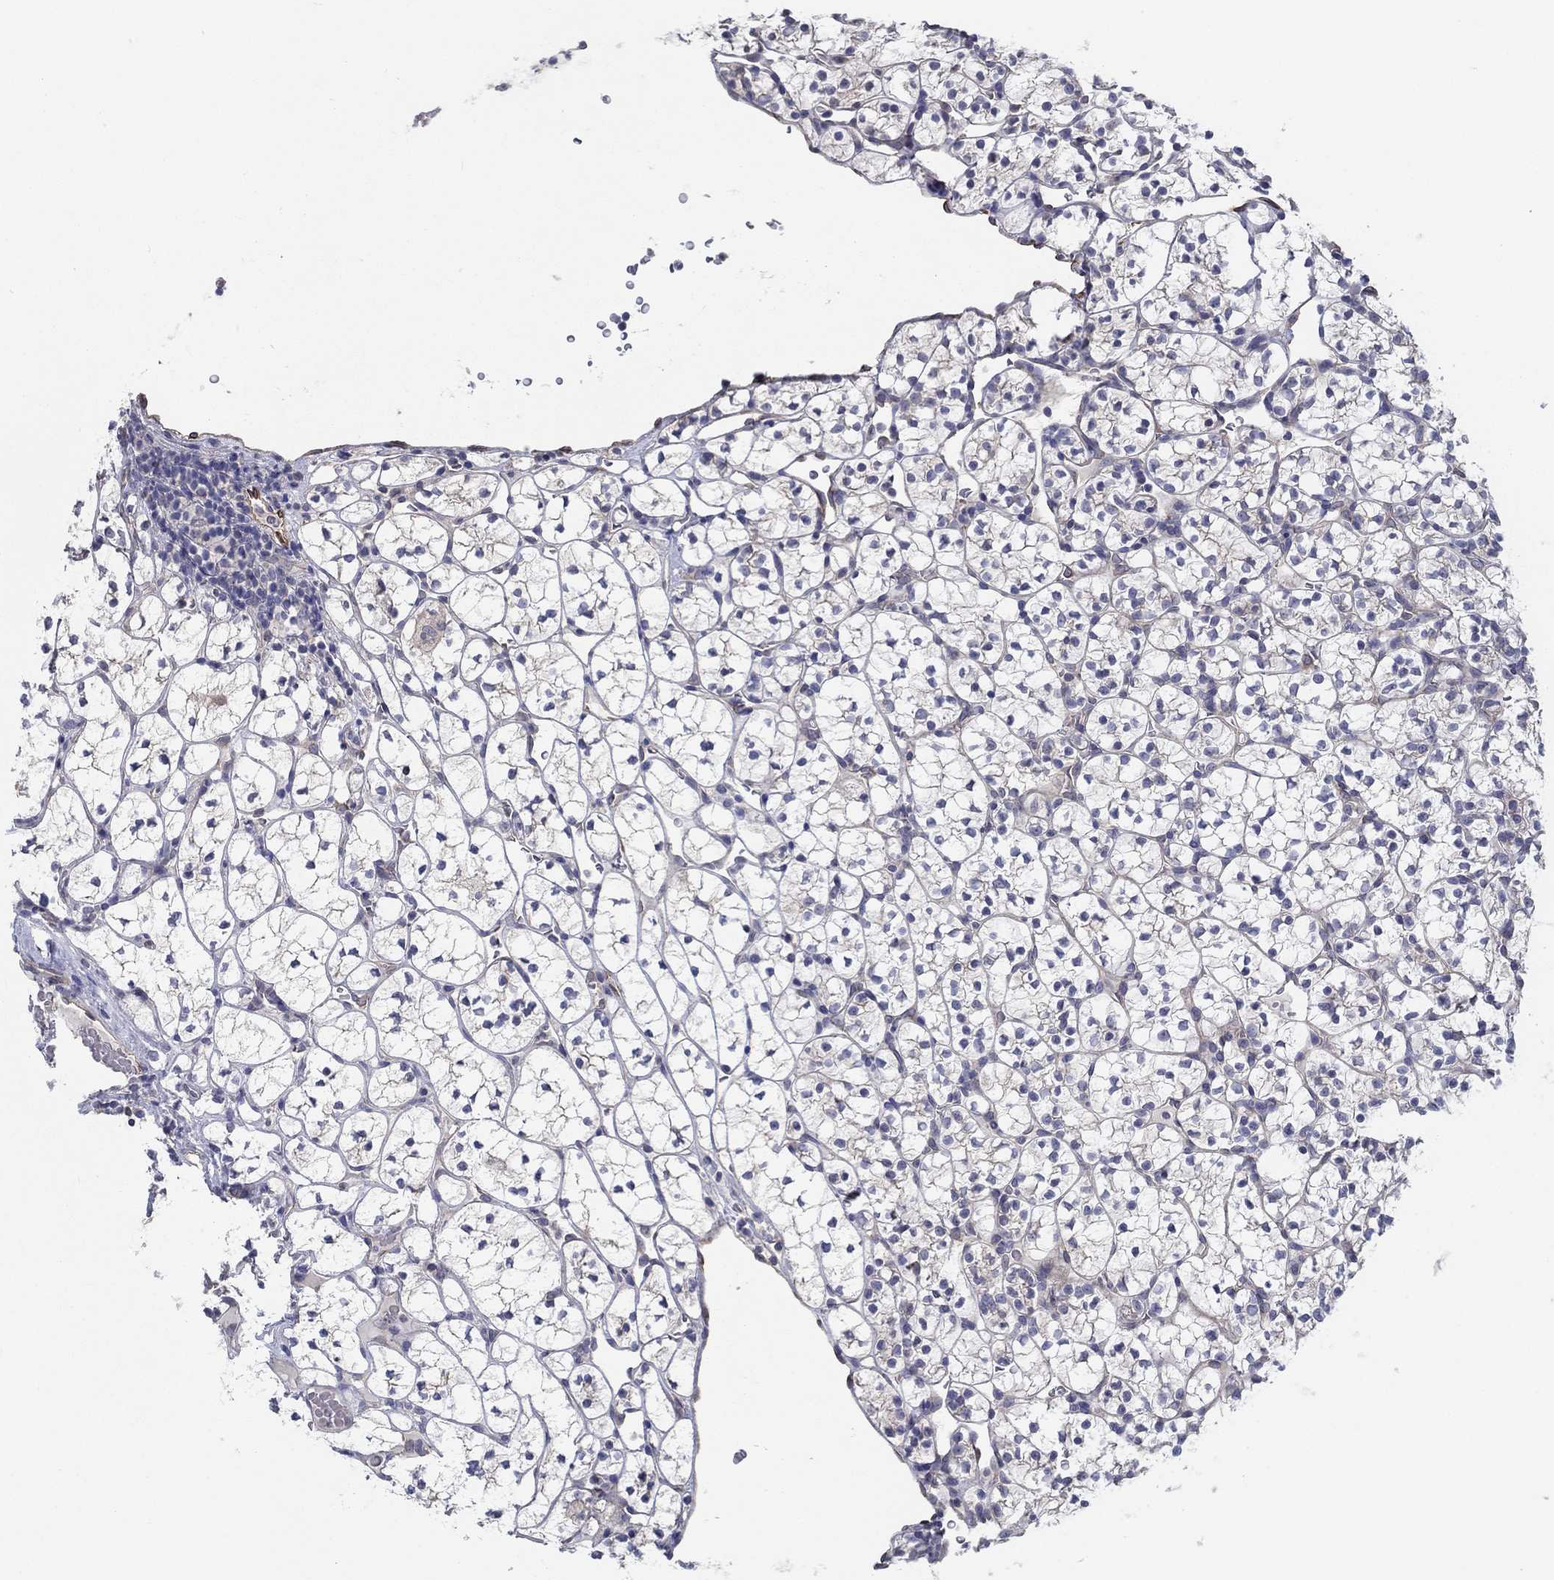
{"staining": {"intensity": "negative", "quantity": "none", "location": "none"}, "tissue": "renal cancer", "cell_type": "Tumor cells", "image_type": "cancer", "snomed": [{"axis": "morphology", "description": "Adenocarcinoma, NOS"}, {"axis": "topography", "description": "Kidney"}], "caption": "This is an immunohistochemistry (IHC) image of human renal cancer (adenocarcinoma). There is no positivity in tumor cells.", "gene": "ERMP1", "patient": {"sex": "female", "age": 89}}